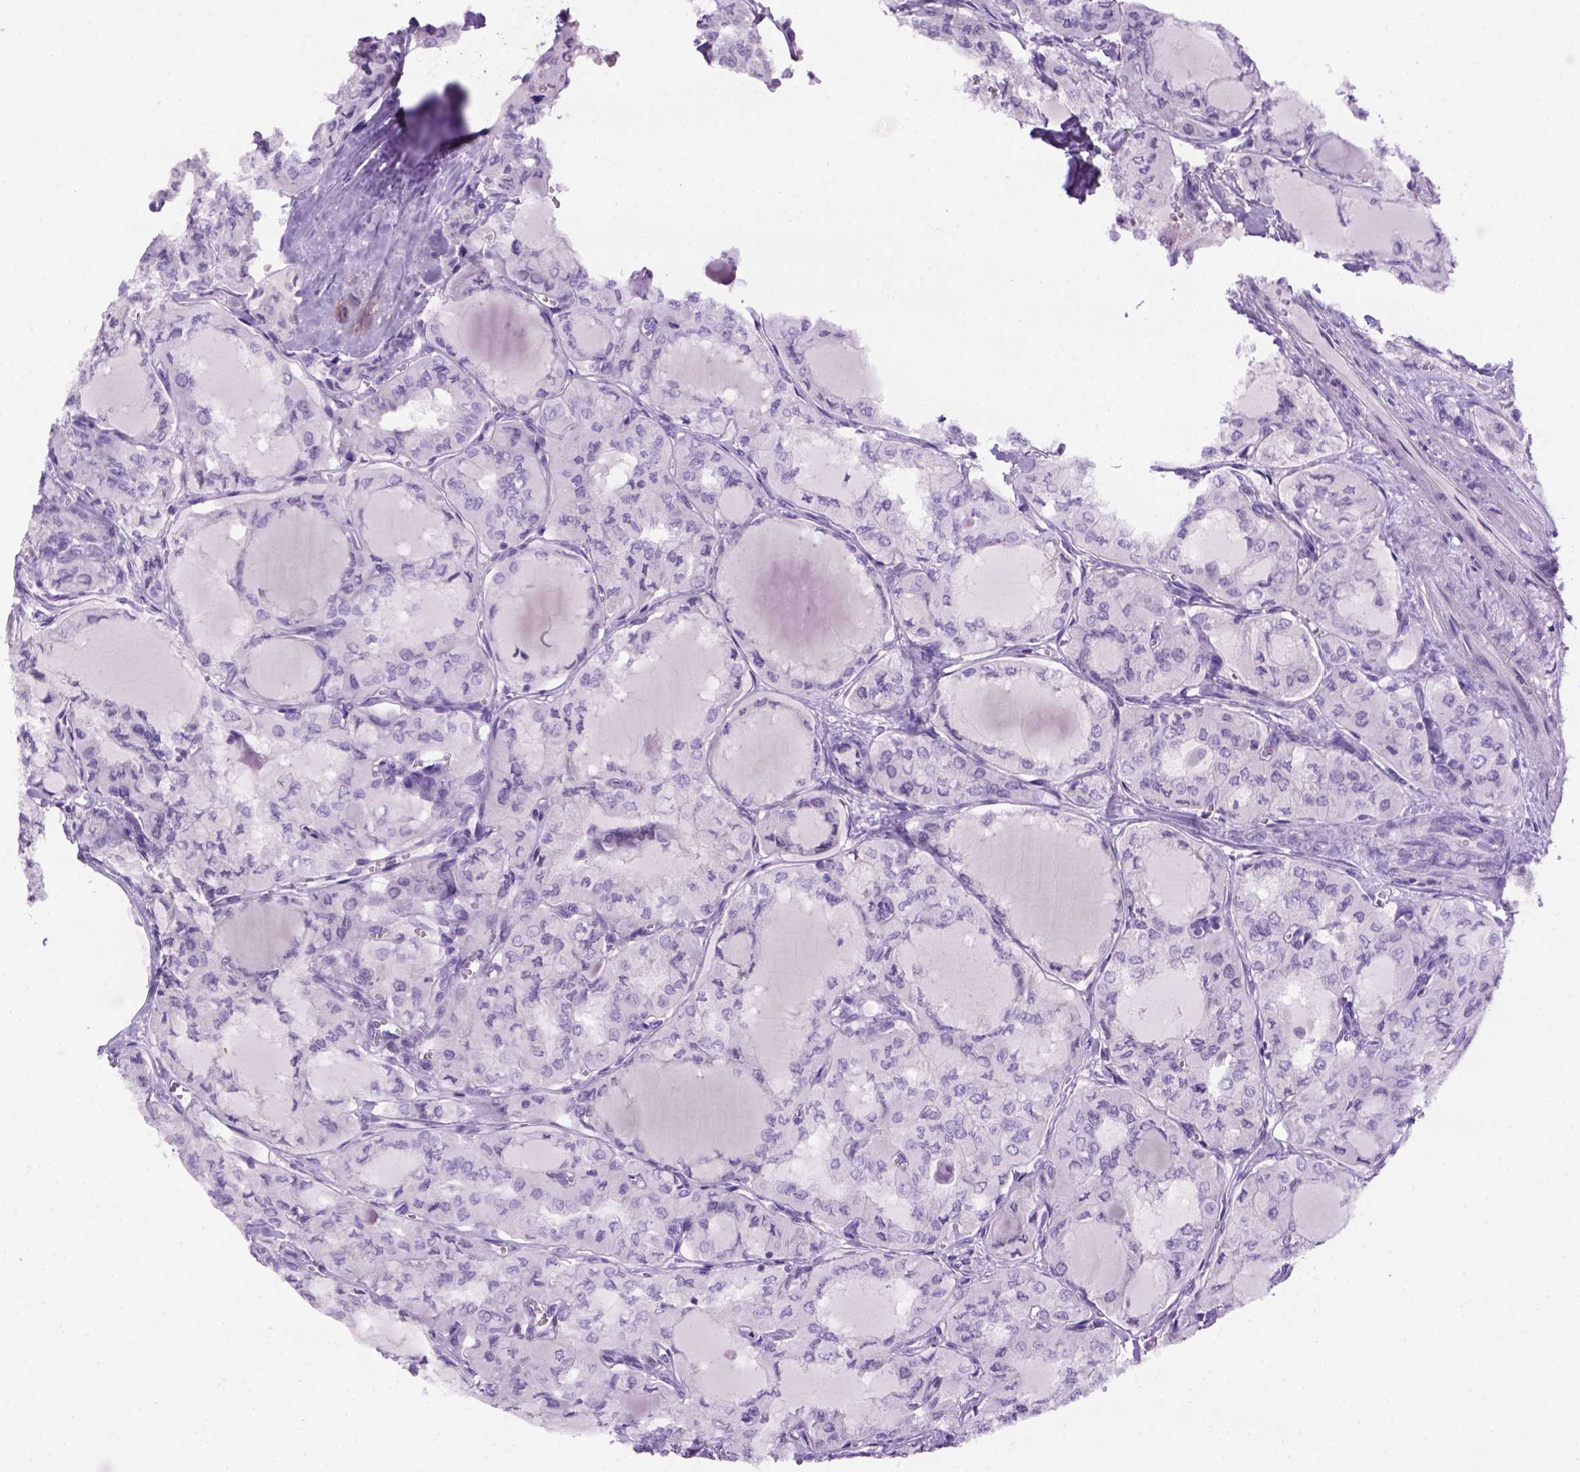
{"staining": {"intensity": "negative", "quantity": "none", "location": "none"}, "tissue": "thyroid cancer", "cell_type": "Tumor cells", "image_type": "cancer", "snomed": [{"axis": "morphology", "description": "Papillary adenocarcinoma, NOS"}, {"axis": "topography", "description": "Thyroid gland"}], "caption": "Tumor cells show no significant expression in thyroid papillary adenocarcinoma.", "gene": "DNAH11", "patient": {"sex": "male", "age": 20}}